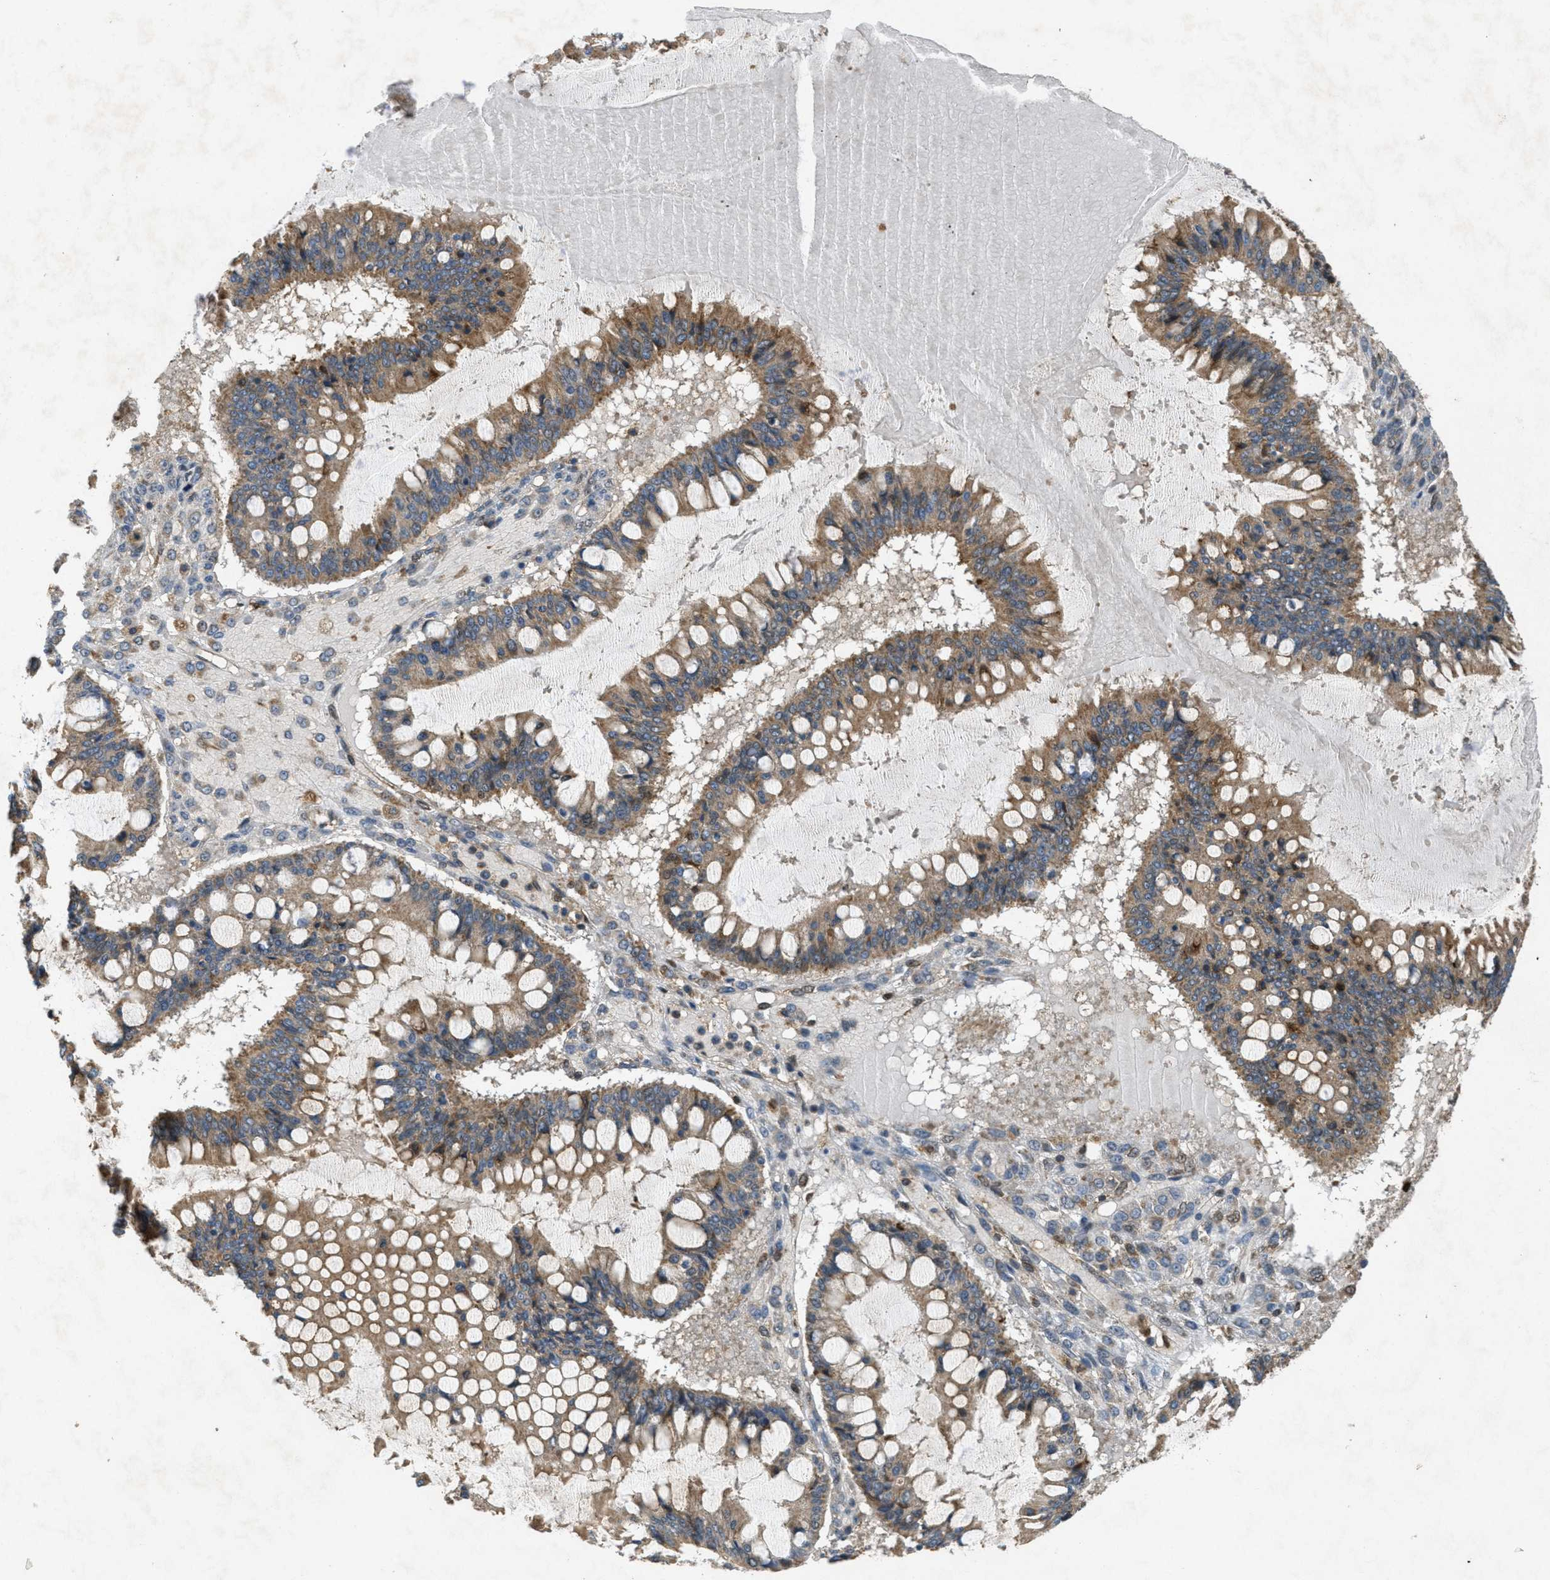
{"staining": {"intensity": "moderate", "quantity": ">75%", "location": "cytoplasmic/membranous"}, "tissue": "ovarian cancer", "cell_type": "Tumor cells", "image_type": "cancer", "snomed": [{"axis": "morphology", "description": "Cystadenocarcinoma, mucinous, NOS"}, {"axis": "topography", "description": "Ovary"}], "caption": "Protein expression analysis of human ovarian cancer reveals moderate cytoplasmic/membranous staining in approximately >75% of tumor cells. Ihc stains the protein of interest in brown and the nuclei are stained blue.", "gene": "PPP1R15A", "patient": {"sex": "female", "age": 73}}